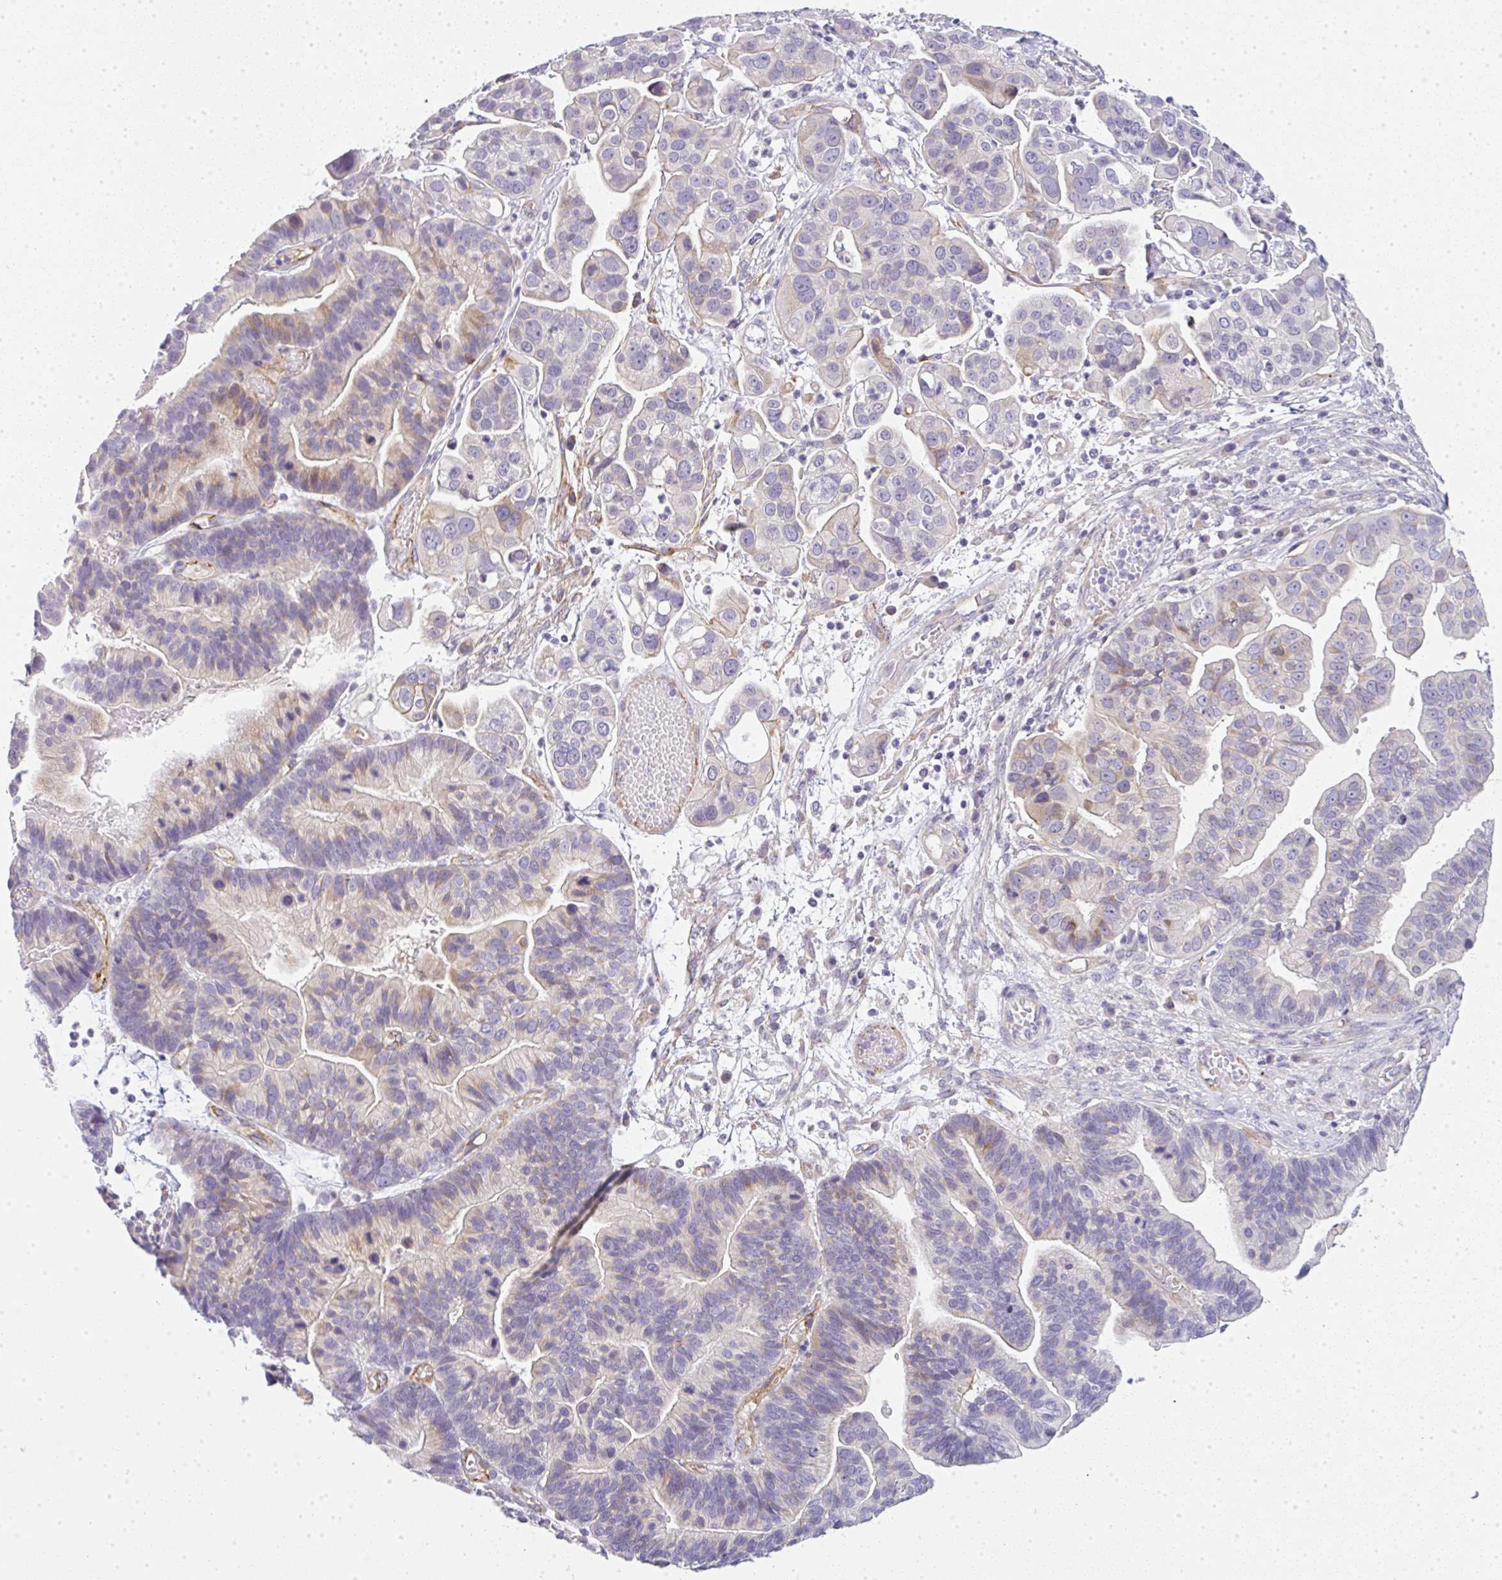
{"staining": {"intensity": "weak", "quantity": "<25%", "location": "cytoplasmic/membranous"}, "tissue": "ovarian cancer", "cell_type": "Tumor cells", "image_type": "cancer", "snomed": [{"axis": "morphology", "description": "Cystadenocarcinoma, serous, NOS"}, {"axis": "topography", "description": "Ovary"}], "caption": "Photomicrograph shows no significant protein expression in tumor cells of ovarian serous cystadenocarcinoma. The staining is performed using DAB brown chromogen with nuclei counter-stained in using hematoxylin.", "gene": "LPAR4", "patient": {"sex": "female", "age": 56}}